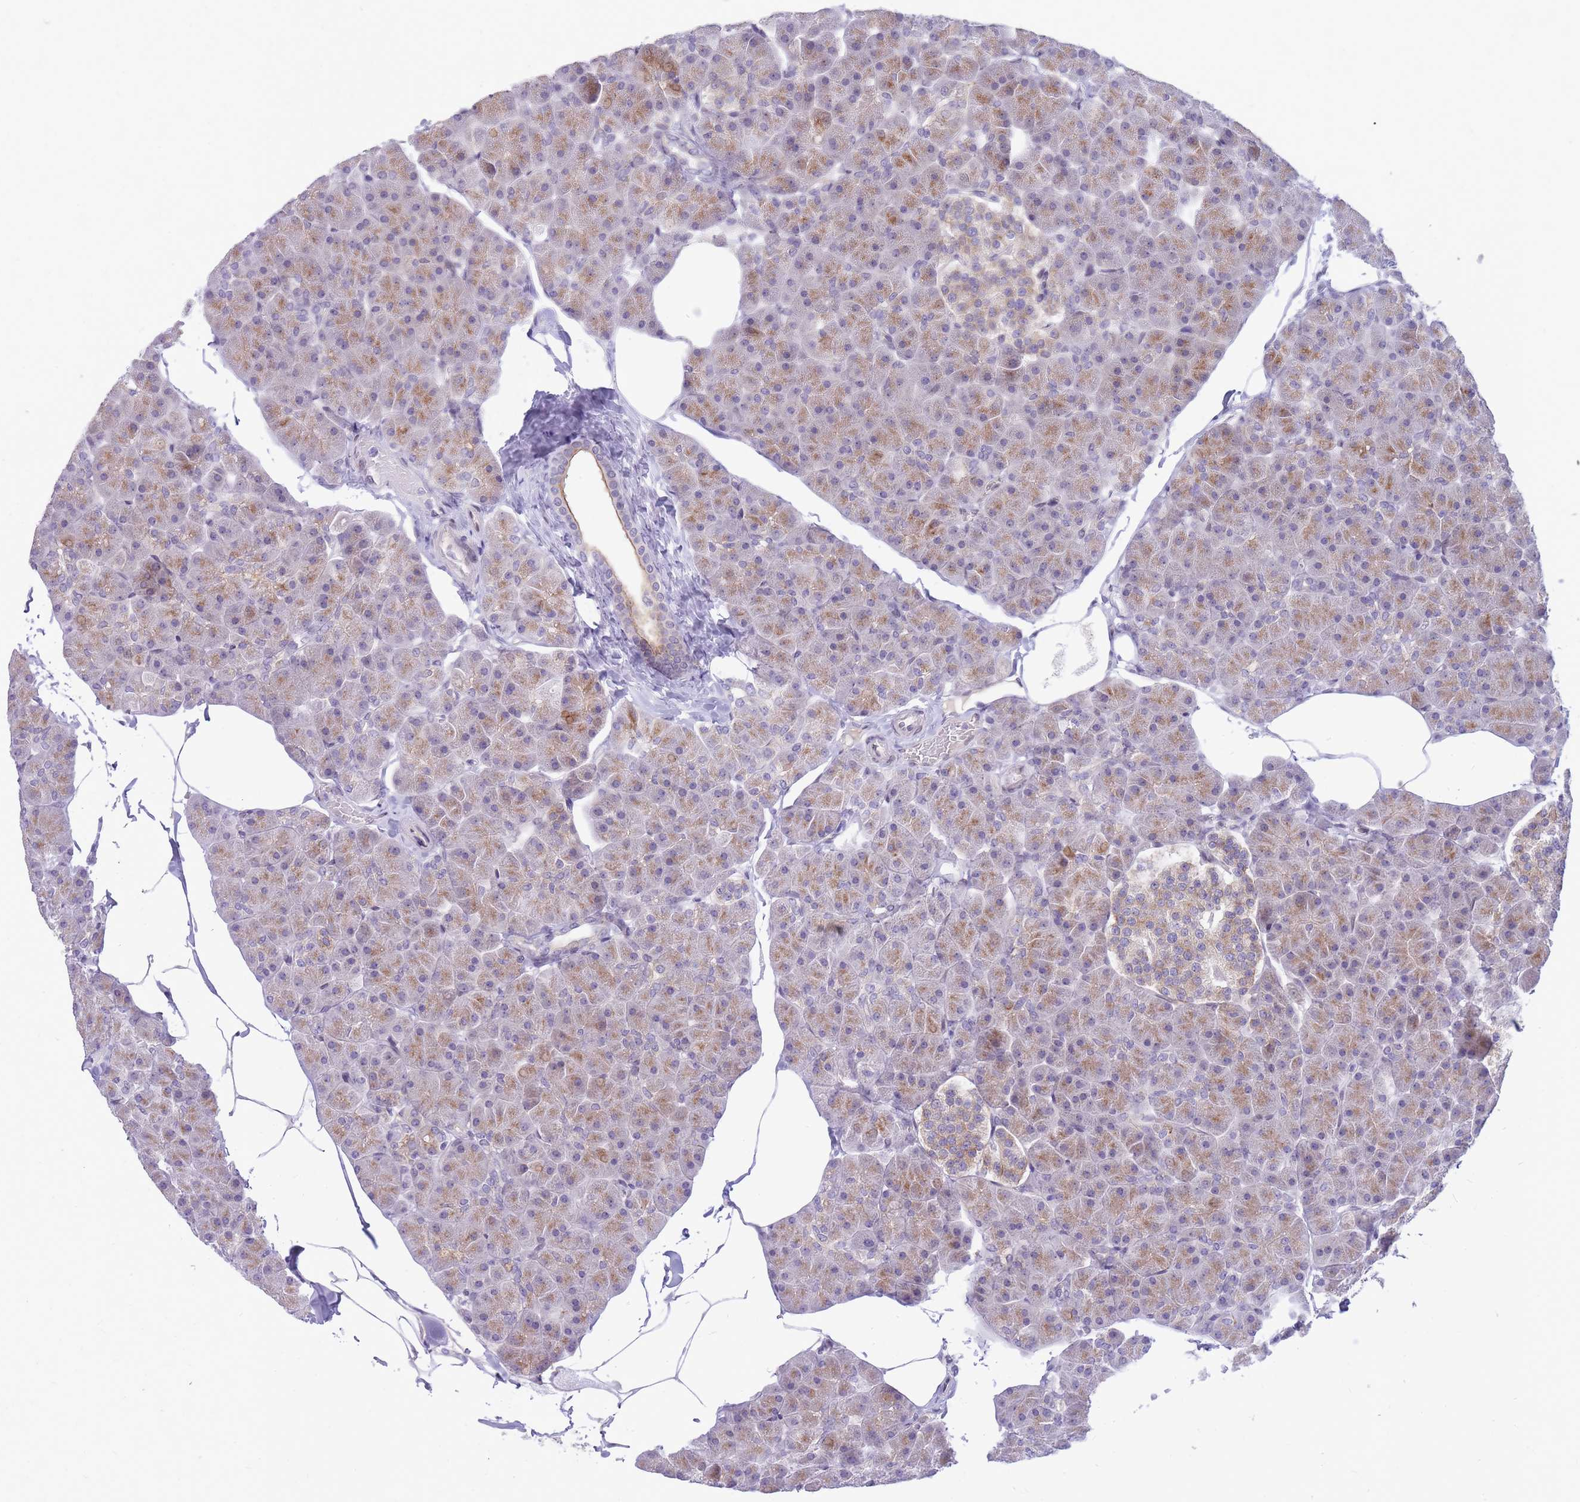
{"staining": {"intensity": "moderate", "quantity": "25%-75%", "location": "cytoplasmic/membranous"}, "tissue": "pancreas", "cell_type": "Exocrine glandular cells", "image_type": "normal", "snomed": [{"axis": "morphology", "description": "Normal tissue, NOS"}, {"axis": "topography", "description": "Pancreas"}], "caption": "A high-resolution photomicrograph shows immunohistochemistry staining of normal pancreas, which shows moderate cytoplasmic/membranous positivity in about 25%-75% of exocrine glandular cells. (DAB (3,3'-diaminobenzidine) IHC, brown staining for protein, blue staining for nuclei).", "gene": "HOOK2", "patient": {"sex": "male", "age": 35}}